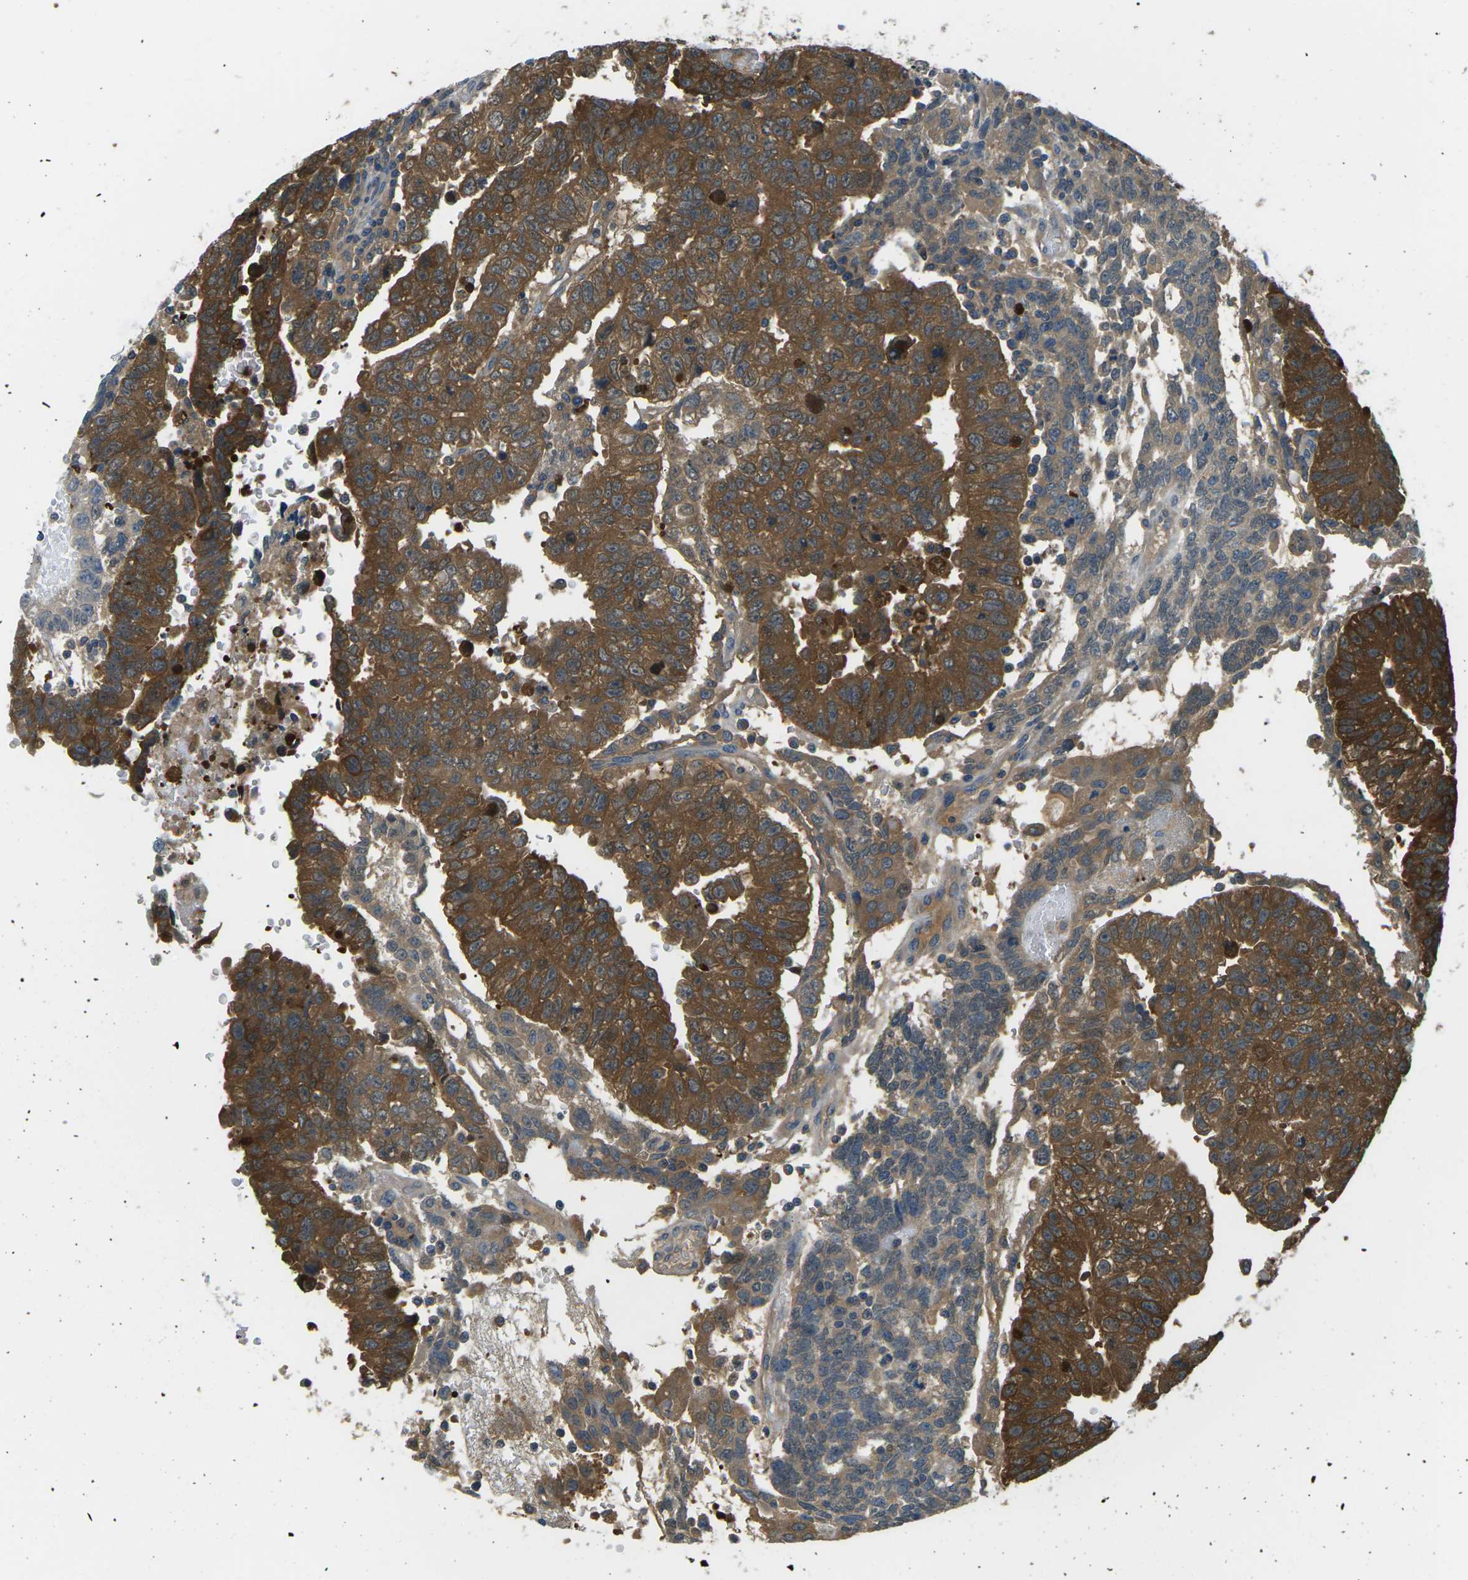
{"staining": {"intensity": "strong", "quantity": ">75%", "location": "cytoplasmic/membranous"}, "tissue": "testis cancer", "cell_type": "Tumor cells", "image_type": "cancer", "snomed": [{"axis": "morphology", "description": "Seminoma, NOS"}, {"axis": "morphology", "description": "Carcinoma, Embryonal, NOS"}, {"axis": "topography", "description": "Testis"}], "caption": "IHC of seminoma (testis) demonstrates high levels of strong cytoplasmic/membranous positivity in approximately >75% of tumor cells. The protein of interest is stained brown, and the nuclei are stained in blue (DAB IHC with brightfield microscopy, high magnification).", "gene": "PIEZO2", "patient": {"sex": "male", "age": 52}}